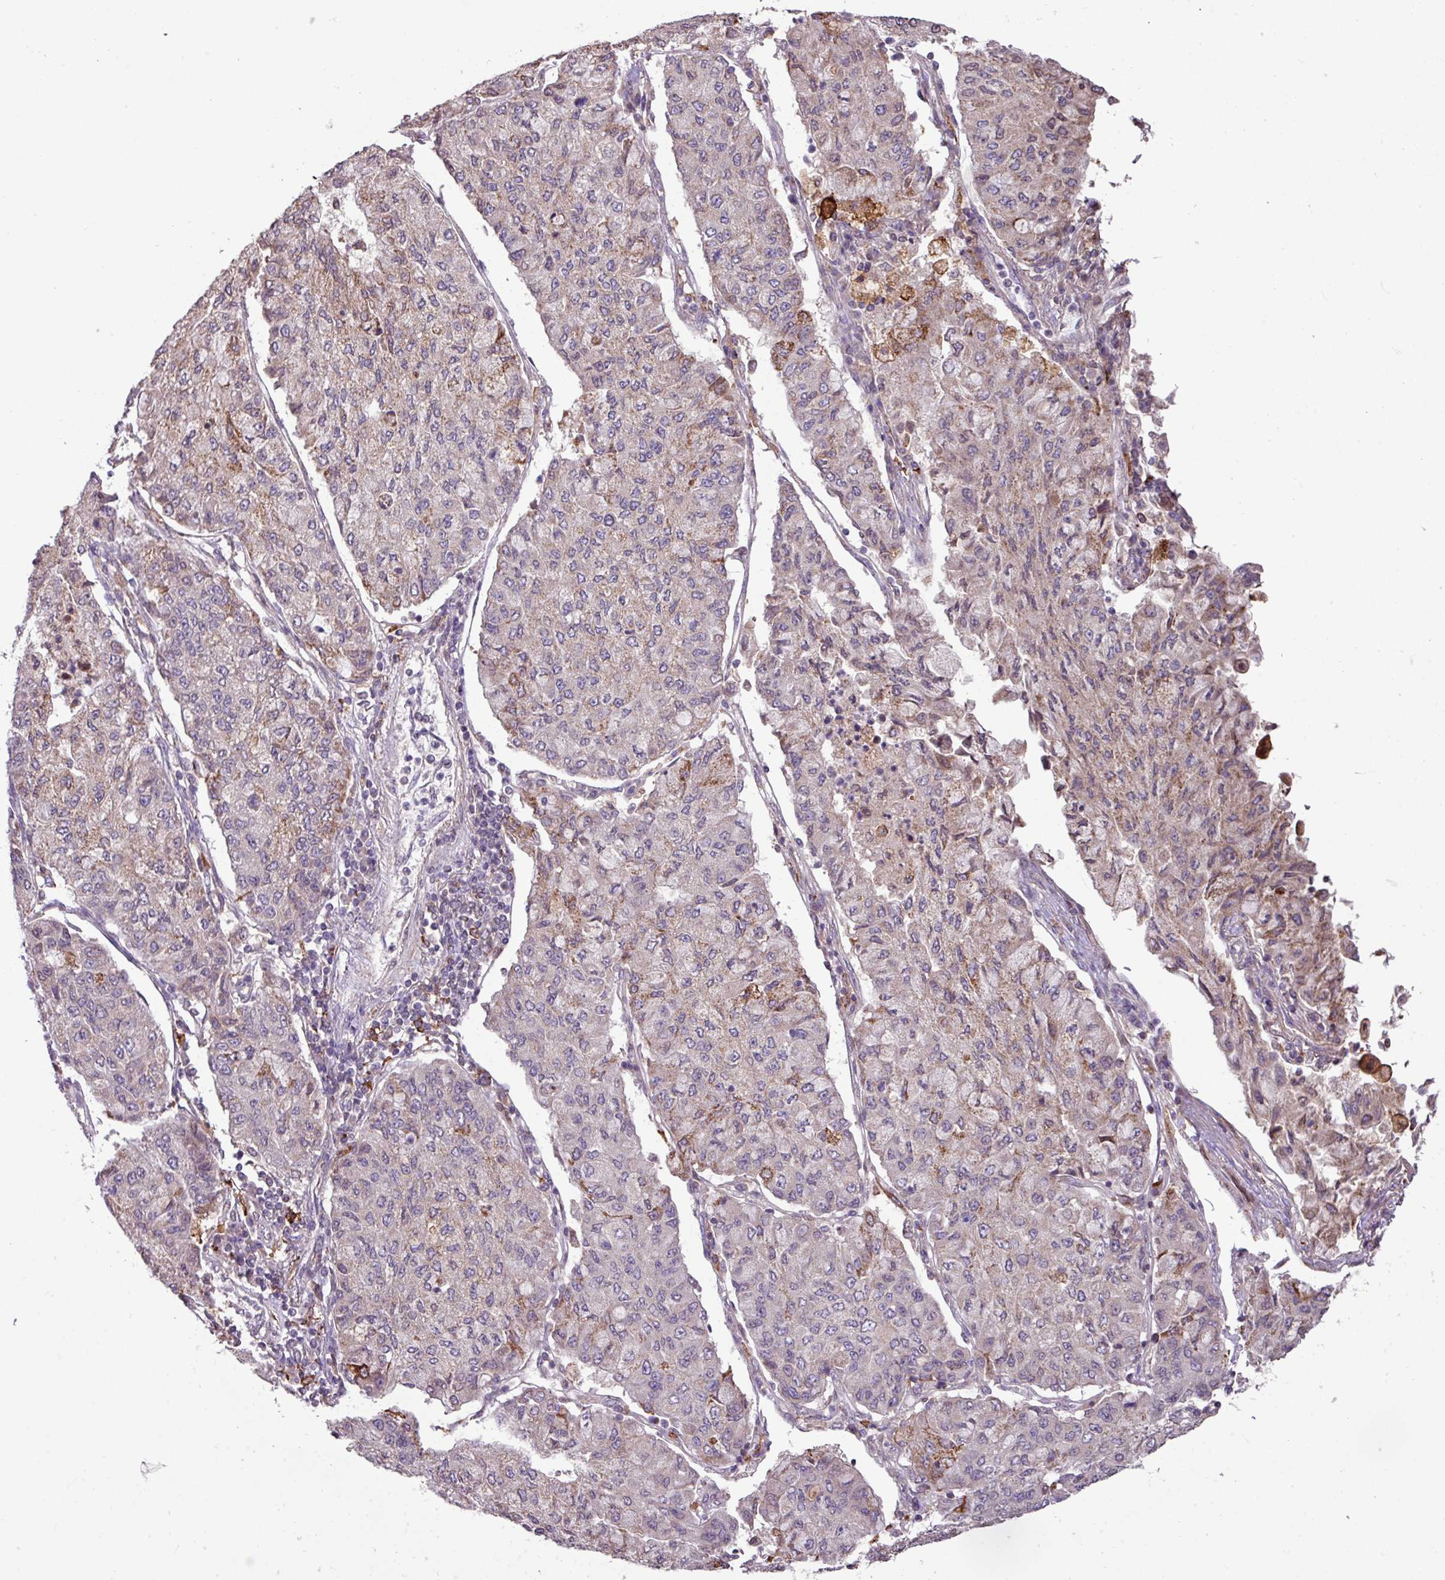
{"staining": {"intensity": "moderate", "quantity": "<25%", "location": "cytoplasmic/membranous"}, "tissue": "lung cancer", "cell_type": "Tumor cells", "image_type": "cancer", "snomed": [{"axis": "morphology", "description": "Squamous cell carcinoma, NOS"}, {"axis": "topography", "description": "Lung"}], "caption": "IHC (DAB (3,3'-diaminobenzidine)) staining of lung cancer displays moderate cytoplasmic/membranous protein staining in about <25% of tumor cells.", "gene": "ARHGEF25", "patient": {"sex": "male", "age": 74}}